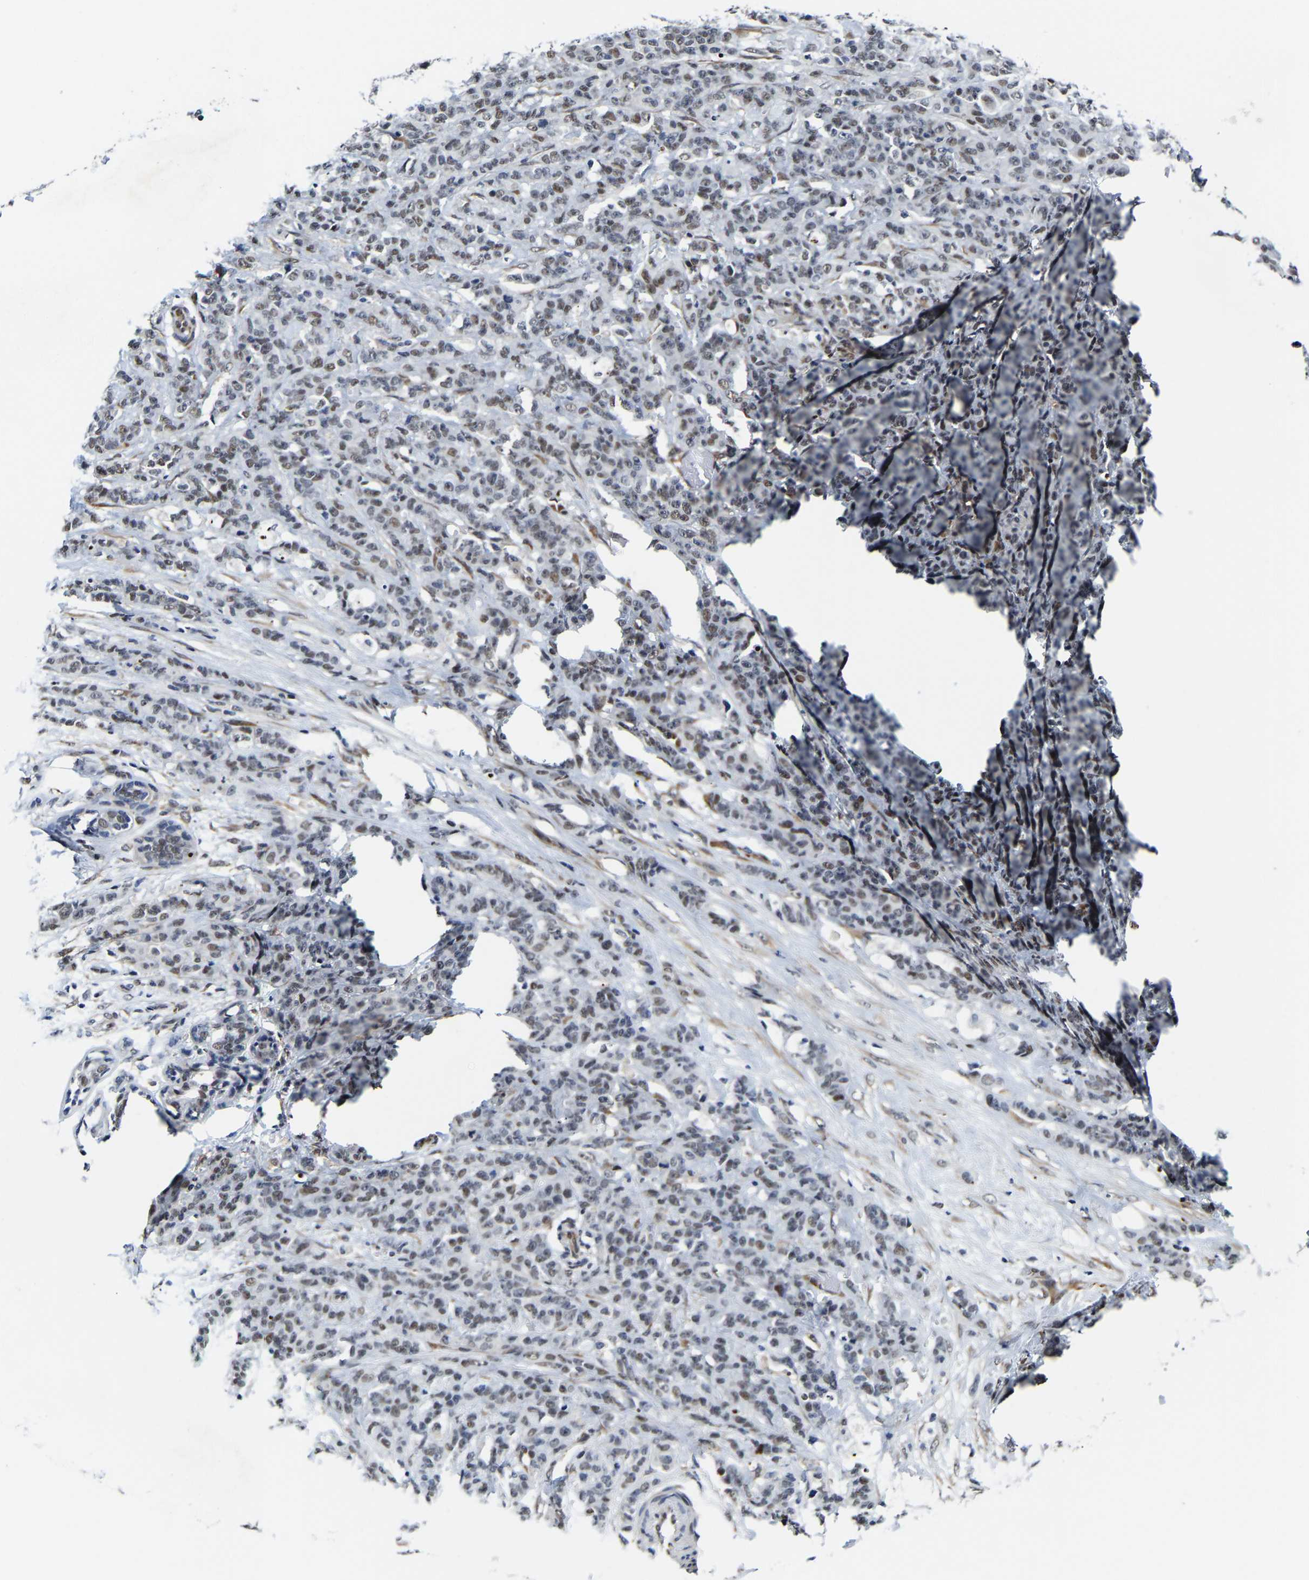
{"staining": {"intensity": "weak", "quantity": "25%-75%", "location": "nuclear"}, "tissue": "breast cancer", "cell_type": "Tumor cells", "image_type": "cancer", "snomed": [{"axis": "morphology", "description": "Normal tissue, NOS"}, {"axis": "morphology", "description": "Duct carcinoma"}, {"axis": "topography", "description": "Breast"}], "caption": "Immunohistochemical staining of invasive ductal carcinoma (breast) reveals low levels of weak nuclear protein positivity in about 25%-75% of tumor cells.", "gene": "METTL1", "patient": {"sex": "female", "age": 40}}